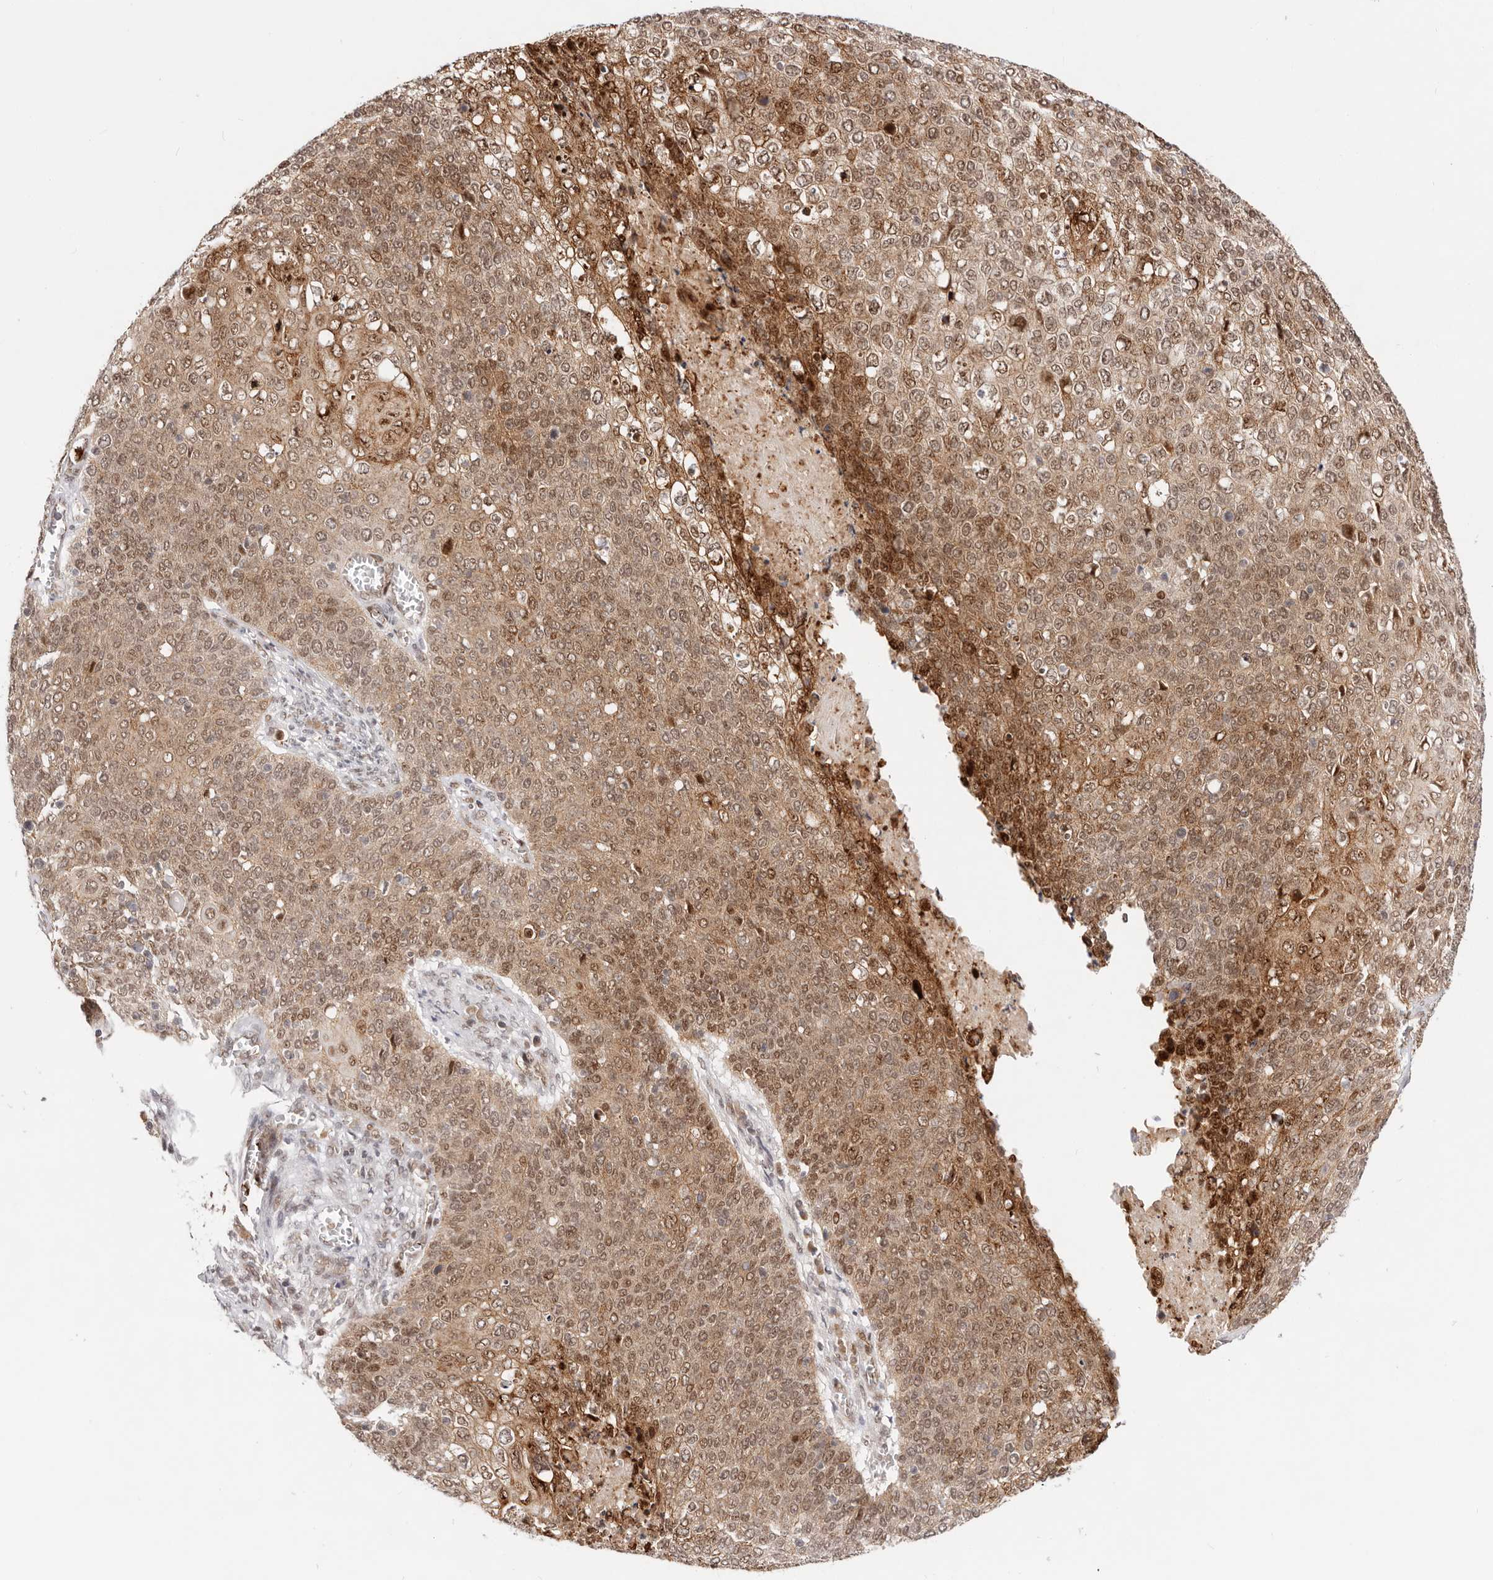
{"staining": {"intensity": "moderate", "quantity": ">75%", "location": "cytoplasmic/membranous,nuclear"}, "tissue": "cervical cancer", "cell_type": "Tumor cells", "image_type": "cancer", "snomed": [{"axis": "morphology", "description": "Squamous cell carcinoma, NOS"}, {"axis": "topography", "description": "Cervix"}], "caption": "Cervical cancer (squamous cell carcinoma) was stained to show a protein in brown. There is medium levels of moderate cytoplasmic/membranous and nuclear expression in approximately >75% of tumor cells.", "gene": "AFDN", "patient": {"sex": "female", "age": 39}}